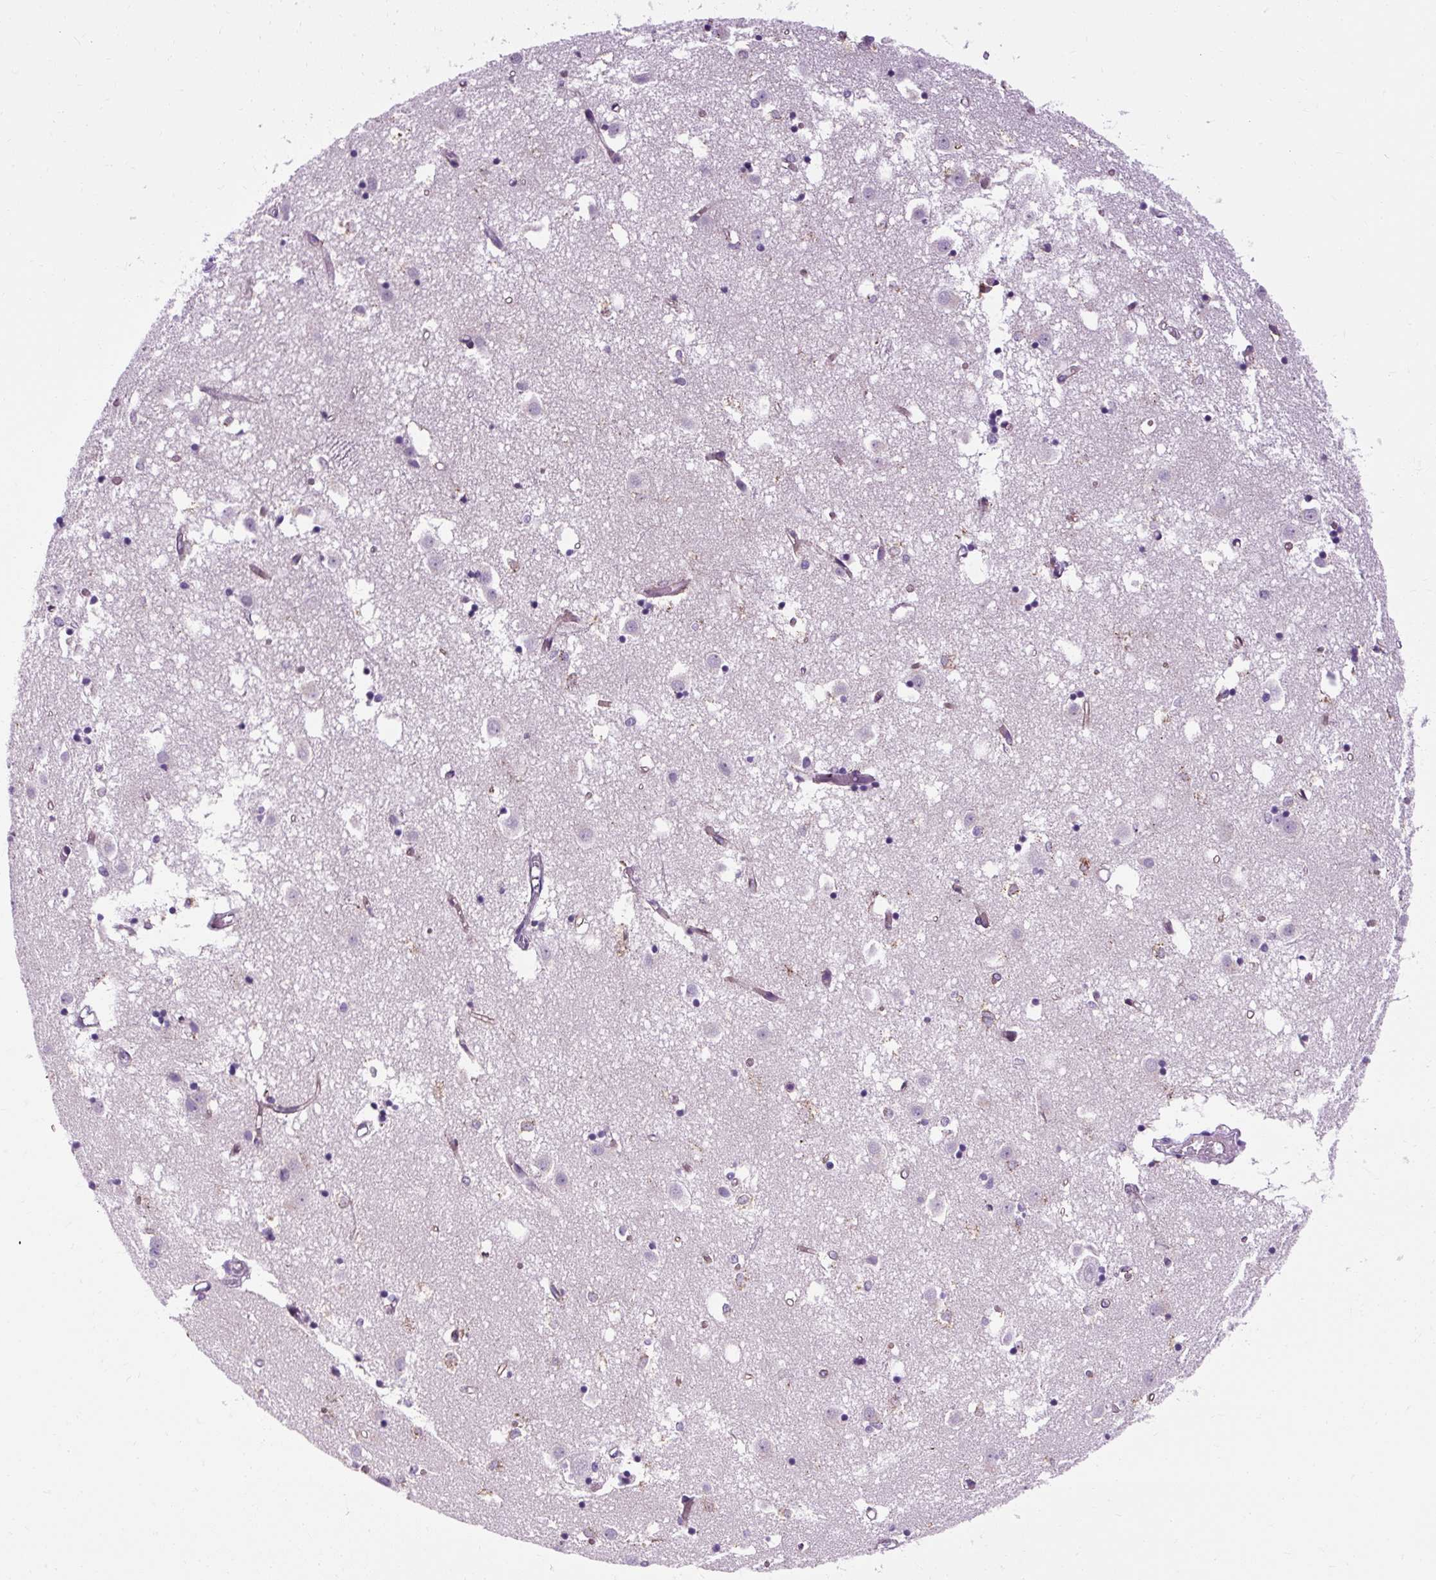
{"staining": {"intensity": "negative", "quantity": "none", "location": "none"}, "tissue": "caudate", "cell_type": "Glial cells", "image_type": "normal", "snomed": [{"axis": "morphology", "description": "Normal tissue, NOS"}, {"axis": "topography", "description": "Lateral ventricle wall"}], "caption": "High power microscopy micrograph of an immunohistochemistry (IHC) histopathology image of unremarkable caudate, revealing no significant positivity in glial cells.", "gene": "B3GNT4", "patient": {"sex": "male", "age": 70}}